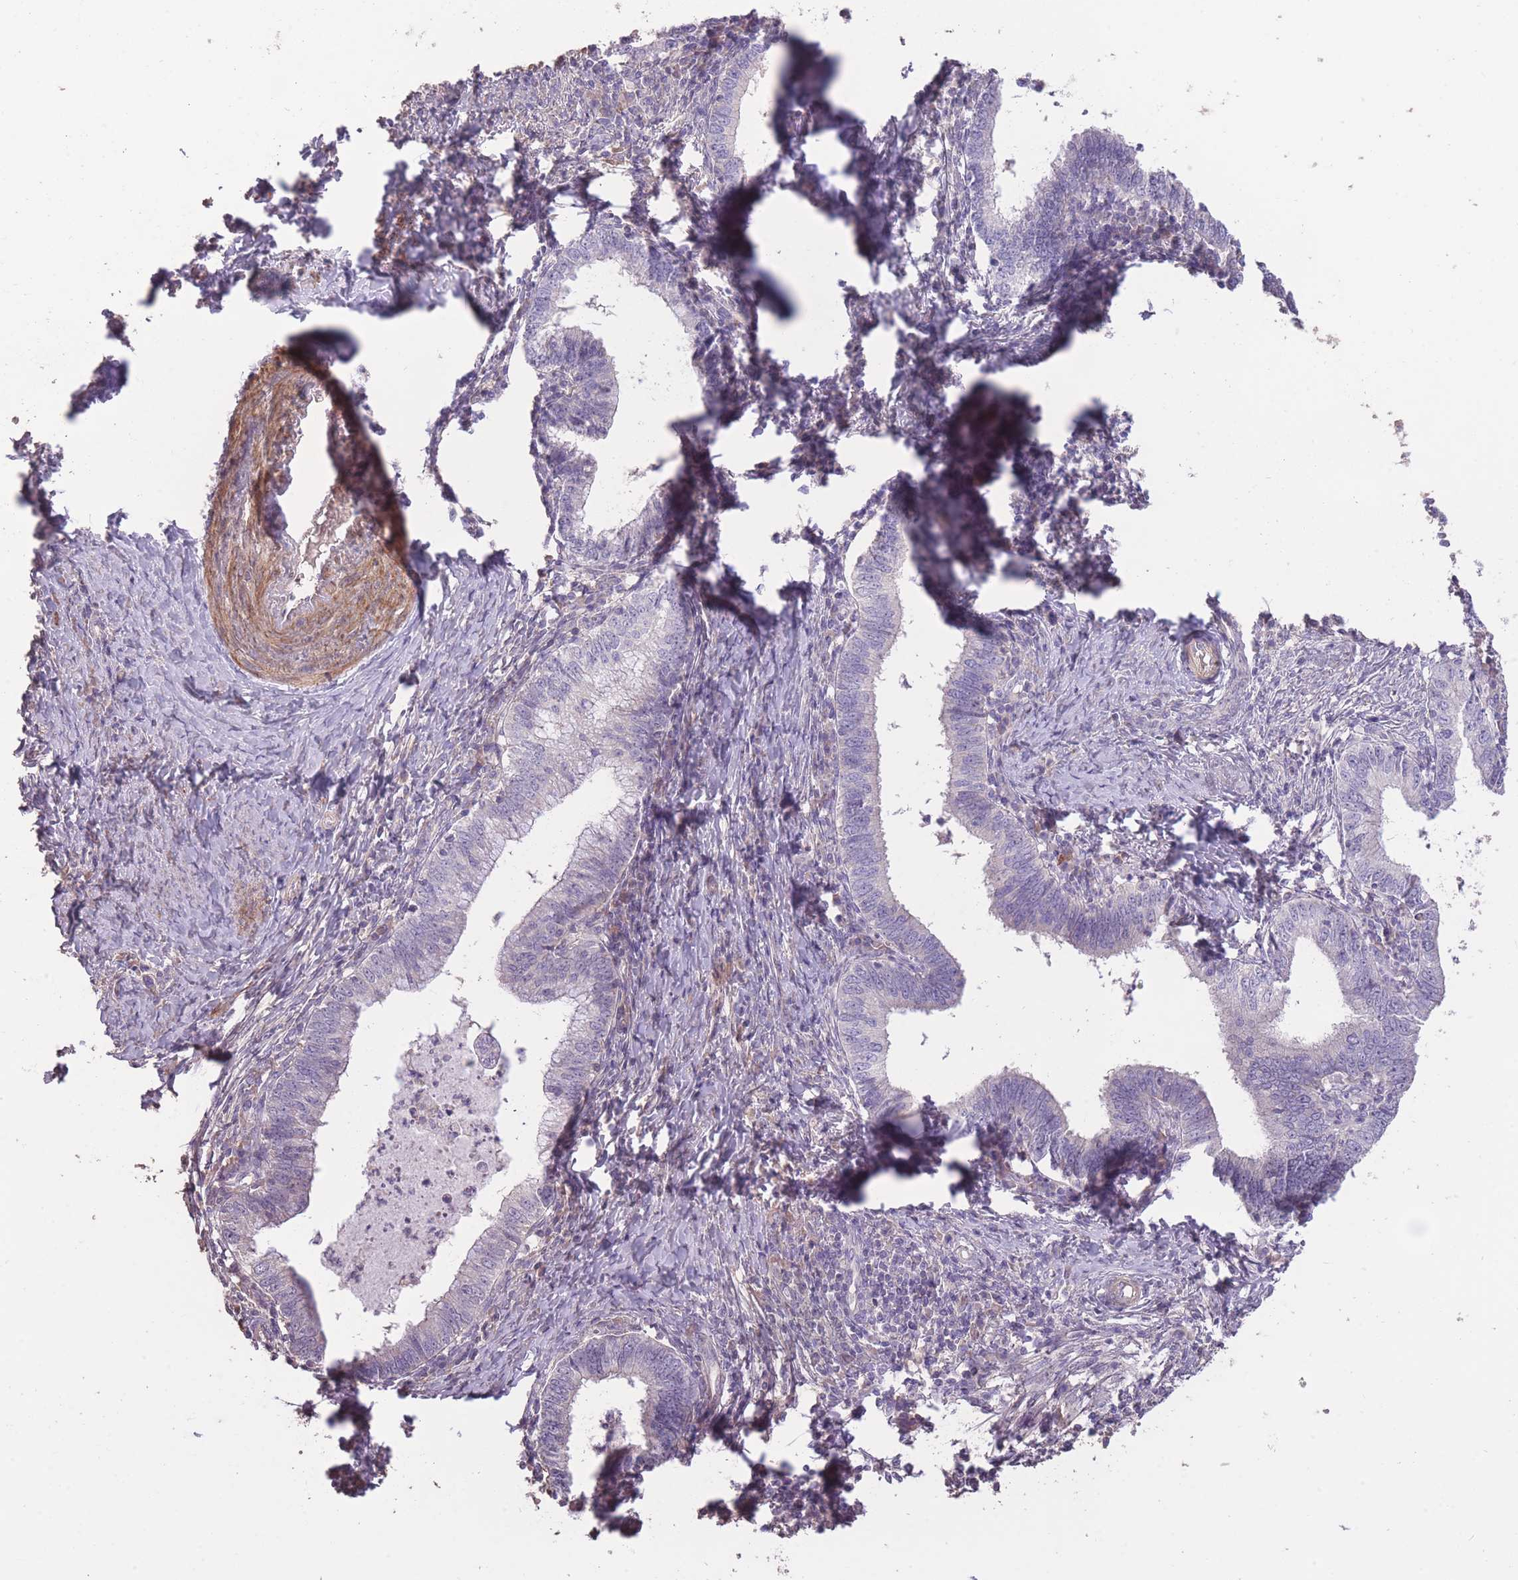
{"staining": {"intensity": "negative", "quantity": "none", "location": "none"}, "tissue": "cervical cancer", "cell_type": "Tumor cells", "image_type": "cancer", "snomed": [{"axis": "morphology", "description": "Adenocarcinoma, NOS"}, {"axis": "topography", "description": "Cervix"}], "caption": "The histopathology image displays no significant expression in tumor cells of cervical adenocarcinoma.", "gene": "RSPH10B", "patient": {"sex": "female", "age": 36}}